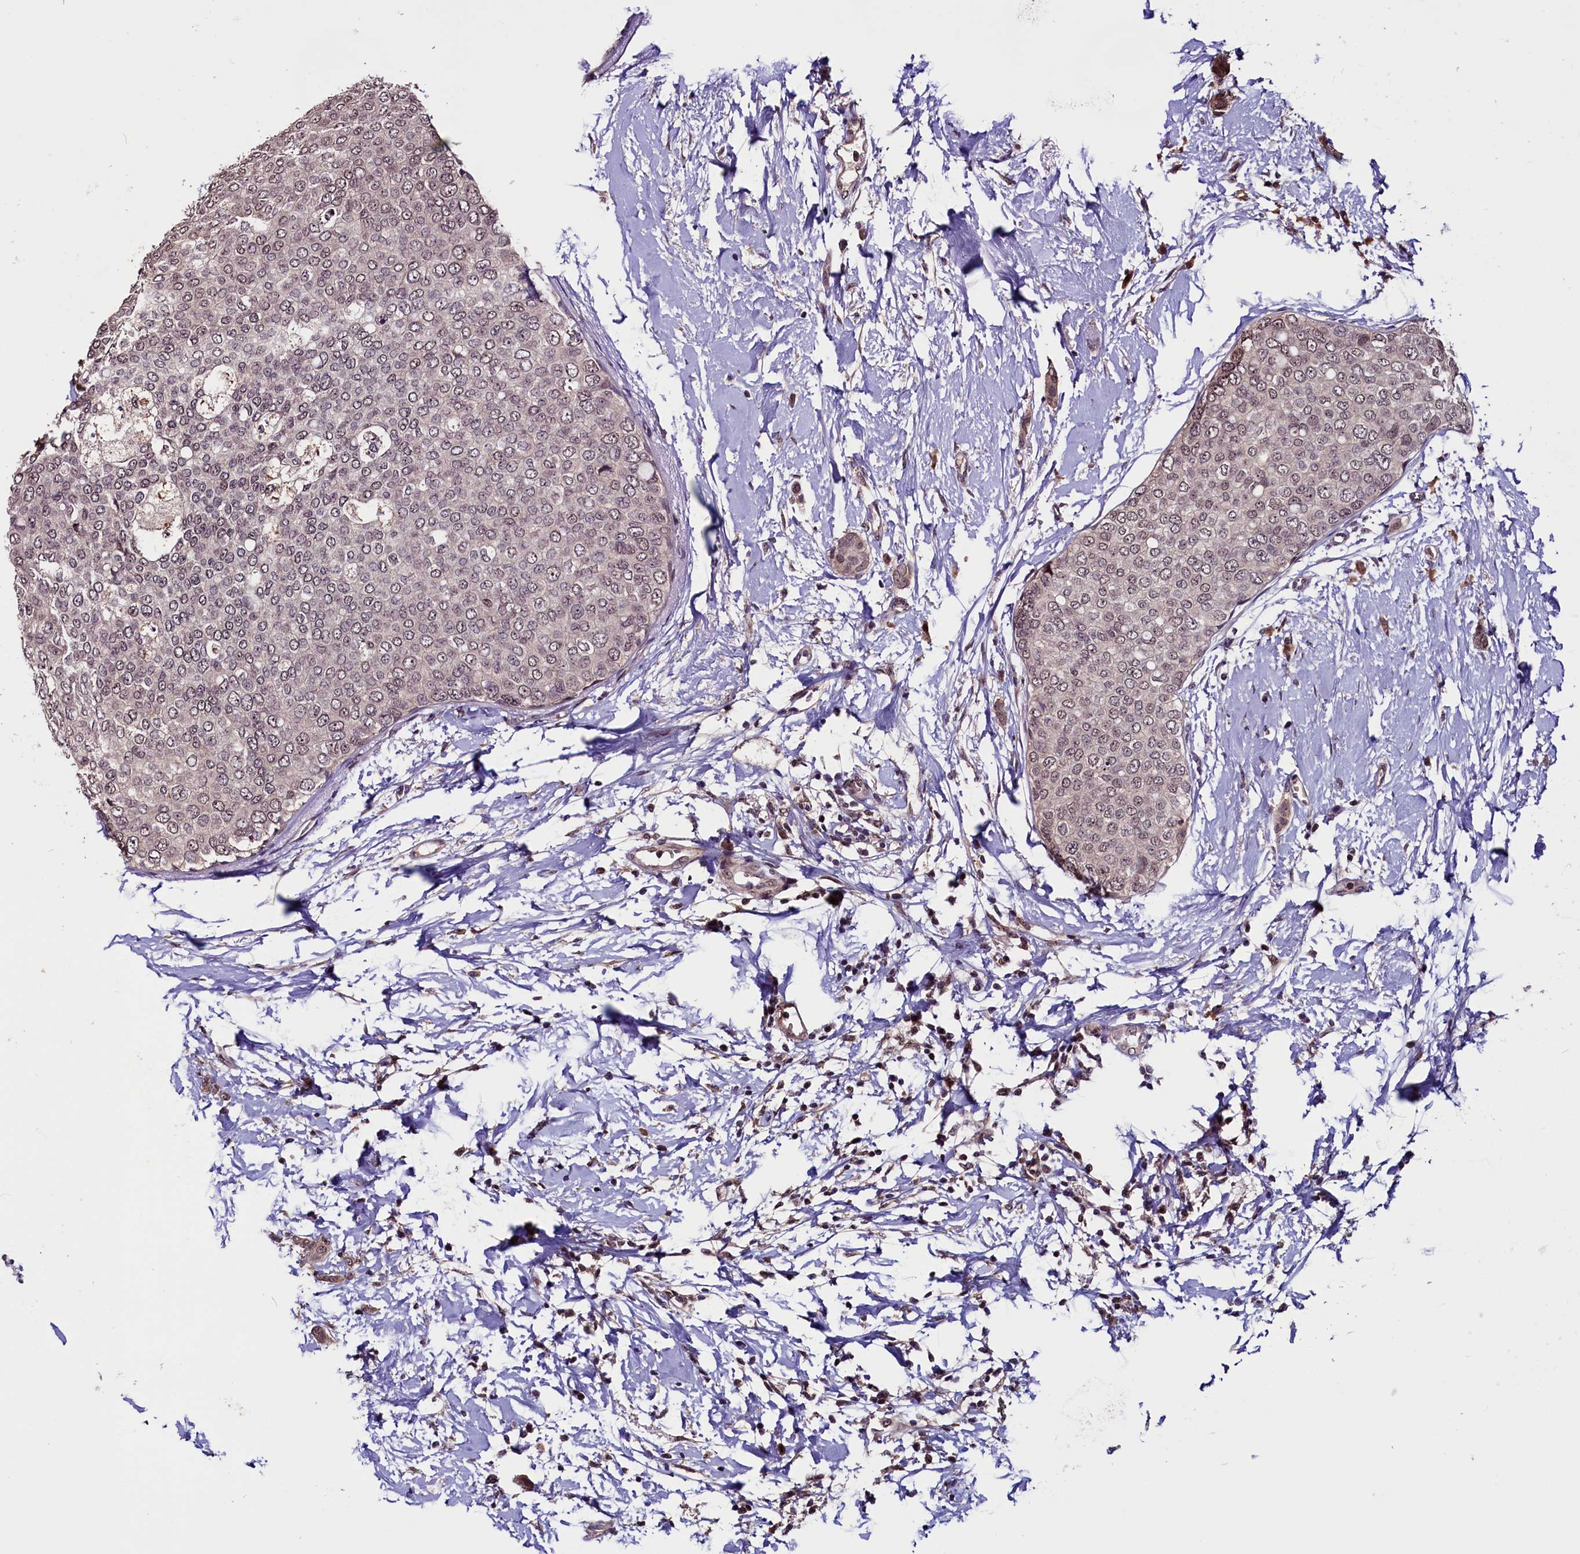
{"staining": {"intensity": "weak", "quantity": ">75%", "location": "cytoplasmic/membranous,nuclear"}, "tissue": "breast cancer", "cell_type": "Tumor cells", "image_type": "cancer", "snomed": [{"axis": "morphology", "description": "Duct carcinoma"}, {"axis": "topography", "description": "Breast"}], "caption": "A histopathology image showing weak cytoplasmic/membranous and nuclear expression in about >75% of tumor cells in breast cancer (intraductal carcinoma), as visualized by brown immunohistochemical staining.", "gene": "RNMT", "patient": {"sex": "female", "age": 72}}